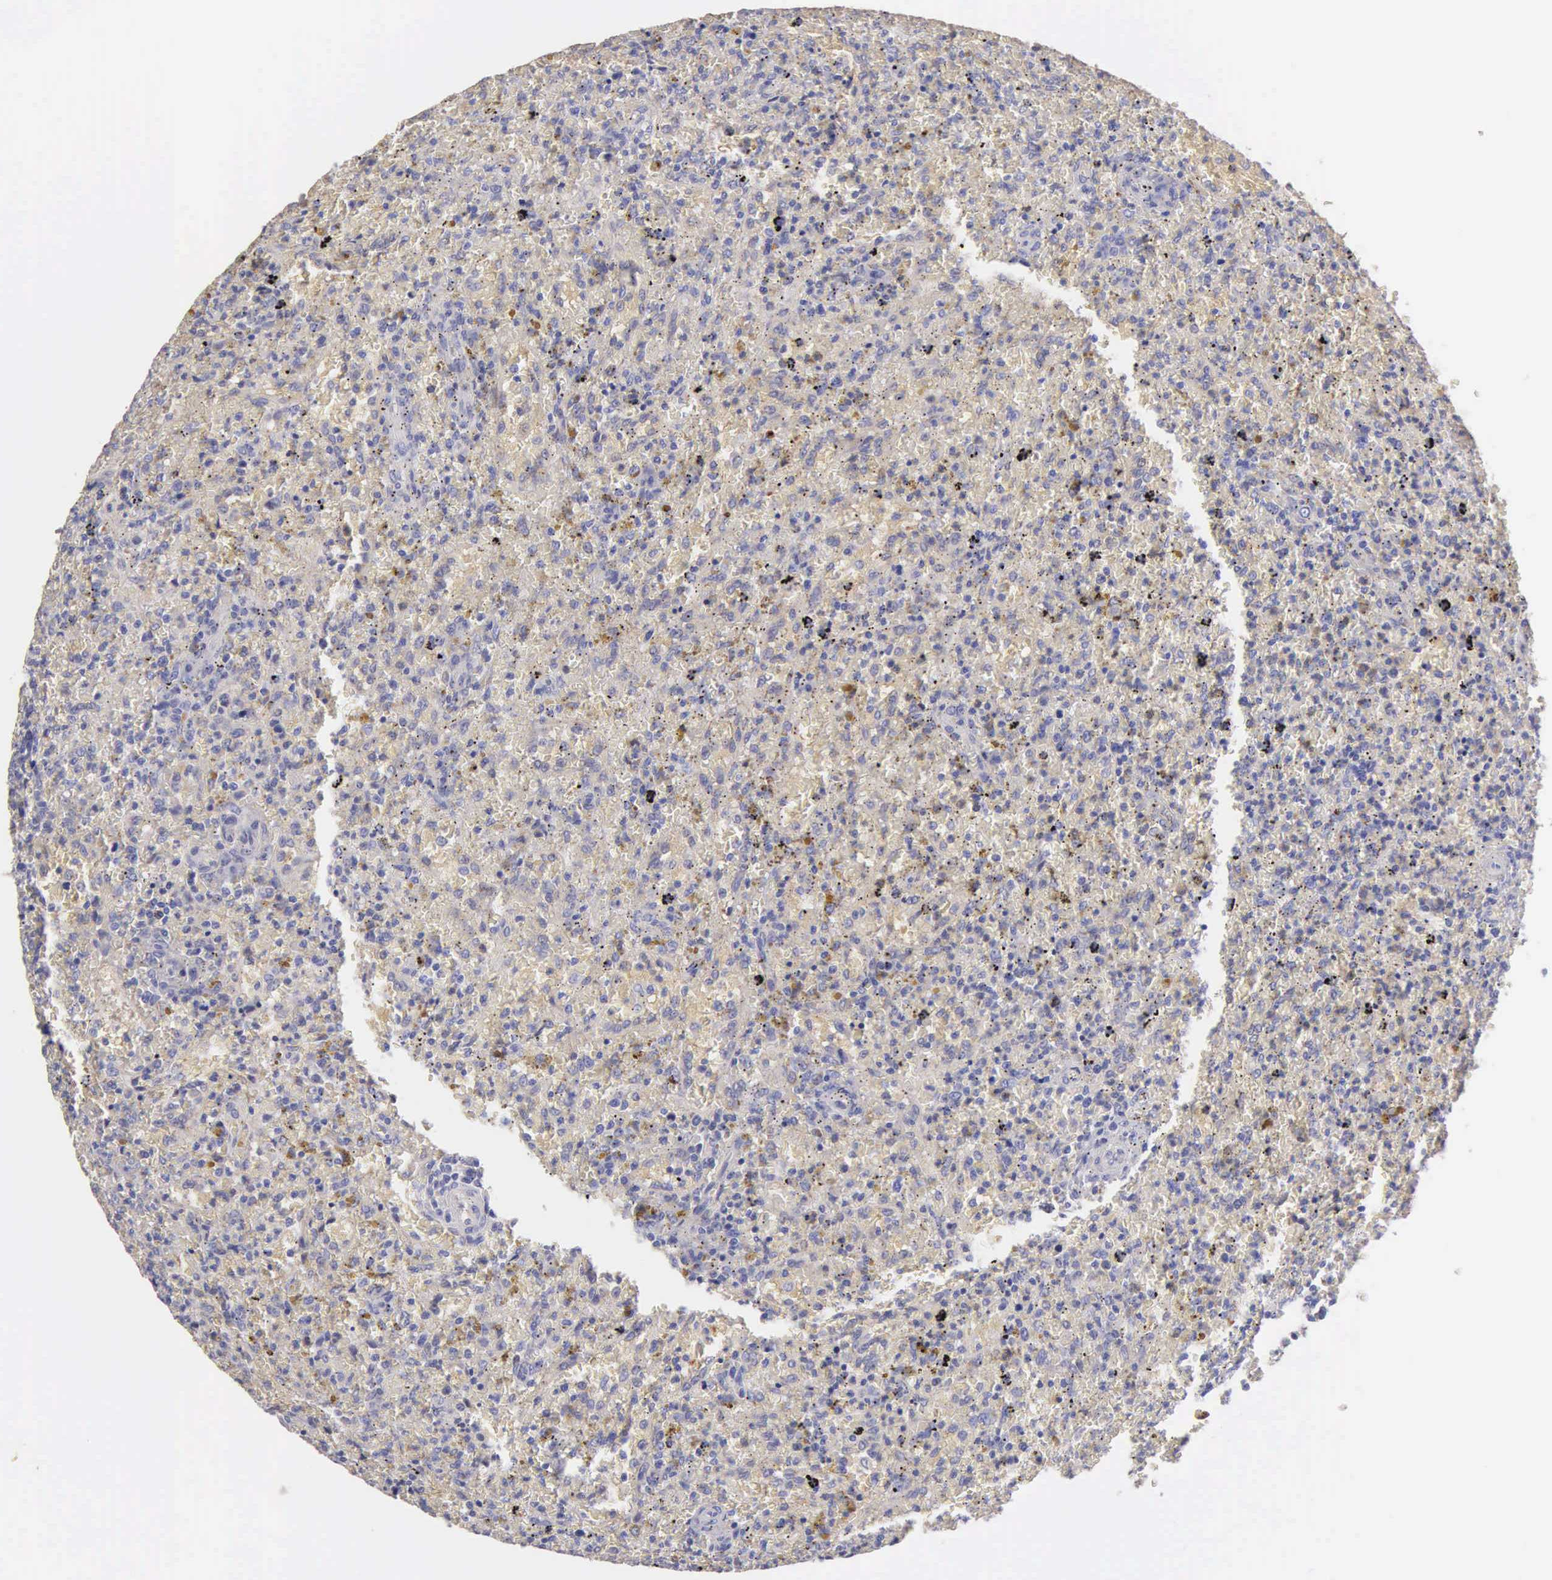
{"staining": {"intensity": "weak", "quantity": "<25%", "location": "cytoplasmic/membranous"}, "tissue": "lymphoma", "cell_type": "Tumor cells", "image_type": "cancer", "snomed": [{"axis": "morphology", "description": "Malignant lymphoma, non-Hodgkin's type, High grade"}, {"axis": "topography", "description": "Spleen"}, {"axis": "topography", "description": "Lymph node"}], "caption": "Immunohistochemistry micrograph of human lymphoma stained for a protein (brown), which reveals no positivity in tumor cells. (Brightfield microscopy of DAB (3,3'-diaminobenzidine) IHC at high magnification).", "gene": "APP", "patient": {"sex": "female", "age": 70}}